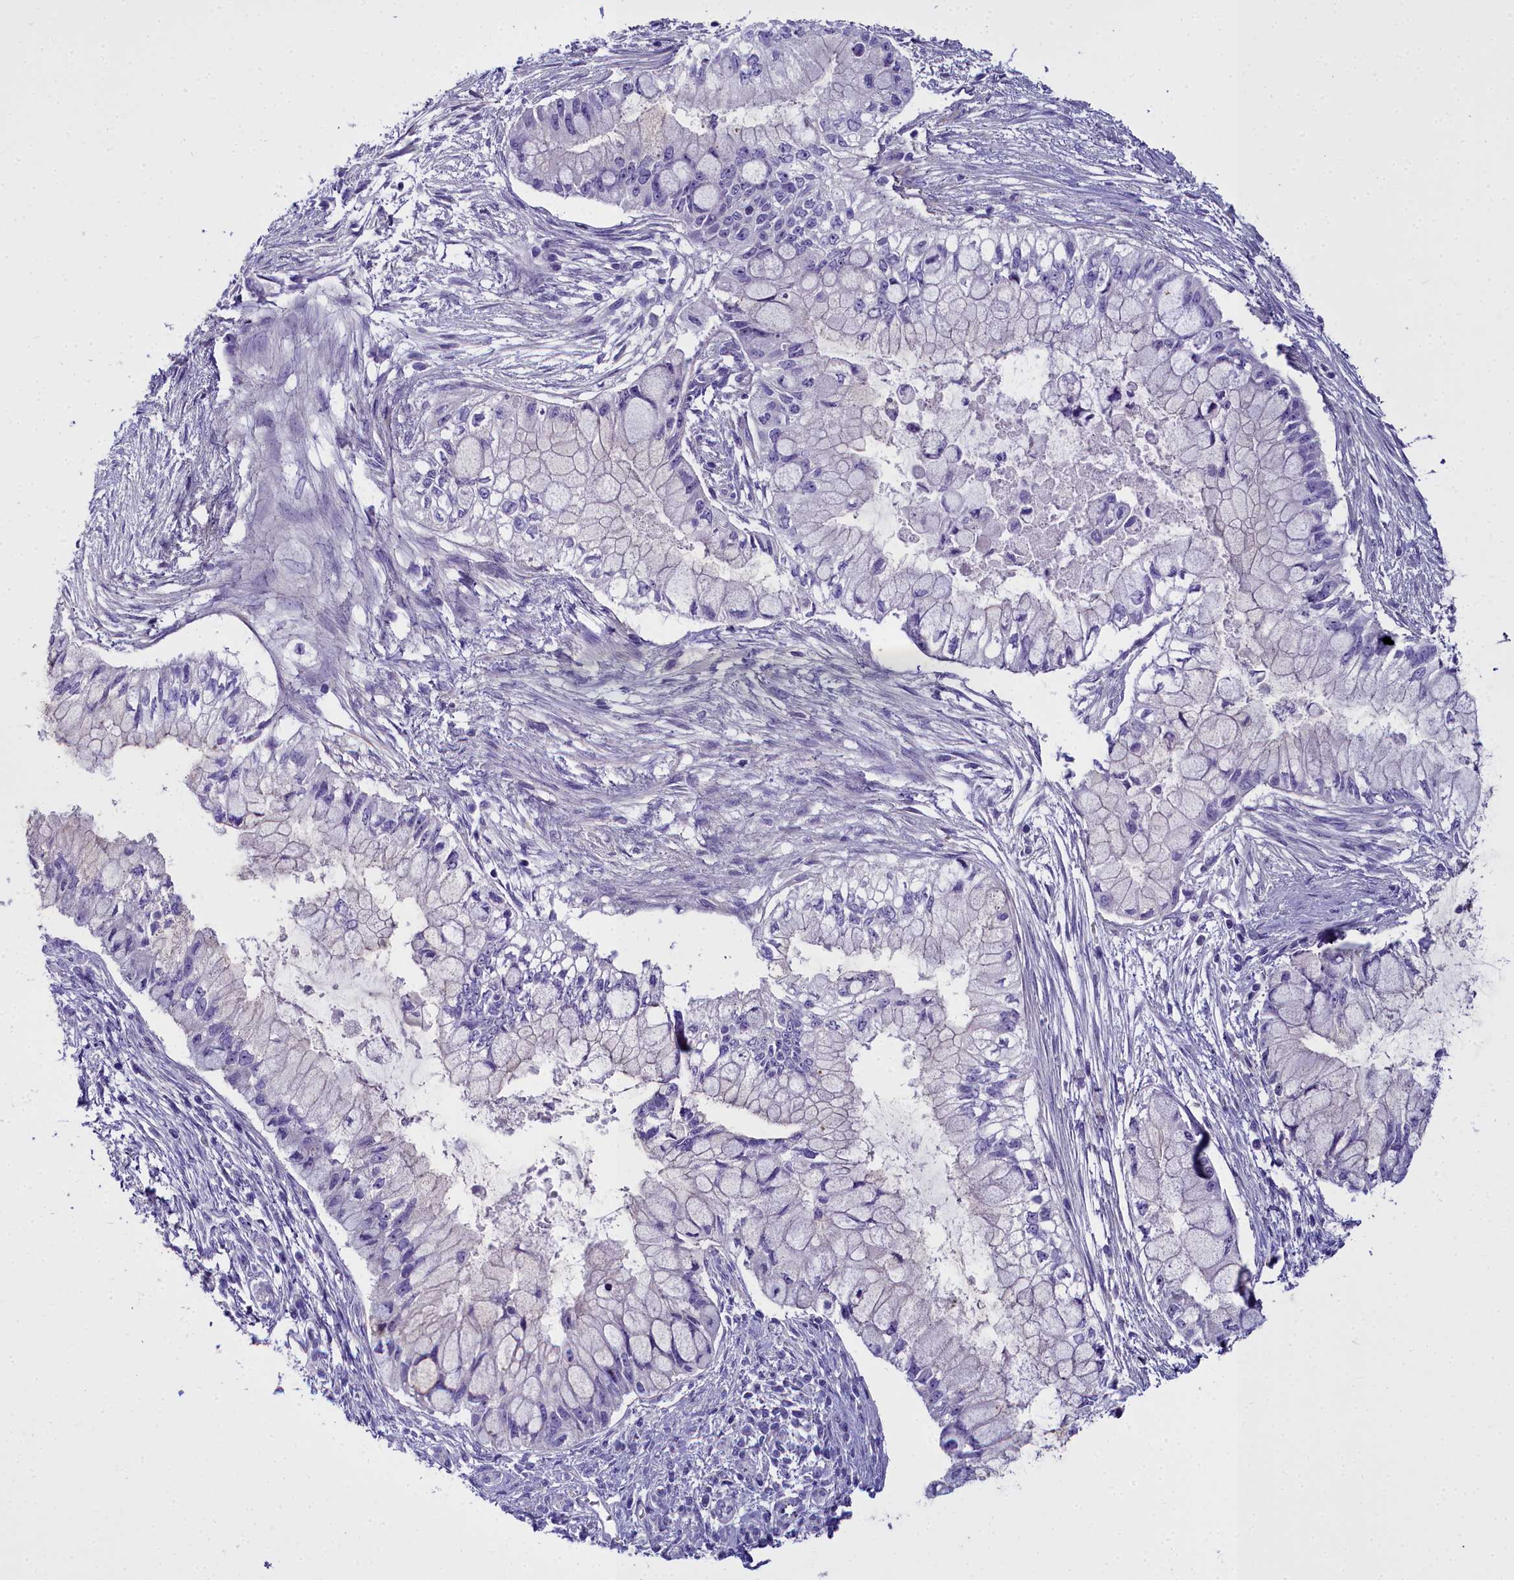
{"staining": {"intensity": "negative", "quantity": "none", "location": "none"}, "tissue": "pancreatic cancer", "cell_type": "Tumor cells", "image_type": "cancer", "snomed": [{"axis": "morphology", "description": "Adenocarcinoma, NOS"}, {"axis": "topography", "description": "Pancreas"}], "caption": "A histopathology image of human pancreatic adenocarcinoma is negative for staining in tumor cells. The staining is performed using DAB brown chromogen with nuclei counter-stained in using hematoxylin.", "gene": "TIMM22", "patient": {"sex": "male", "age": 48}}